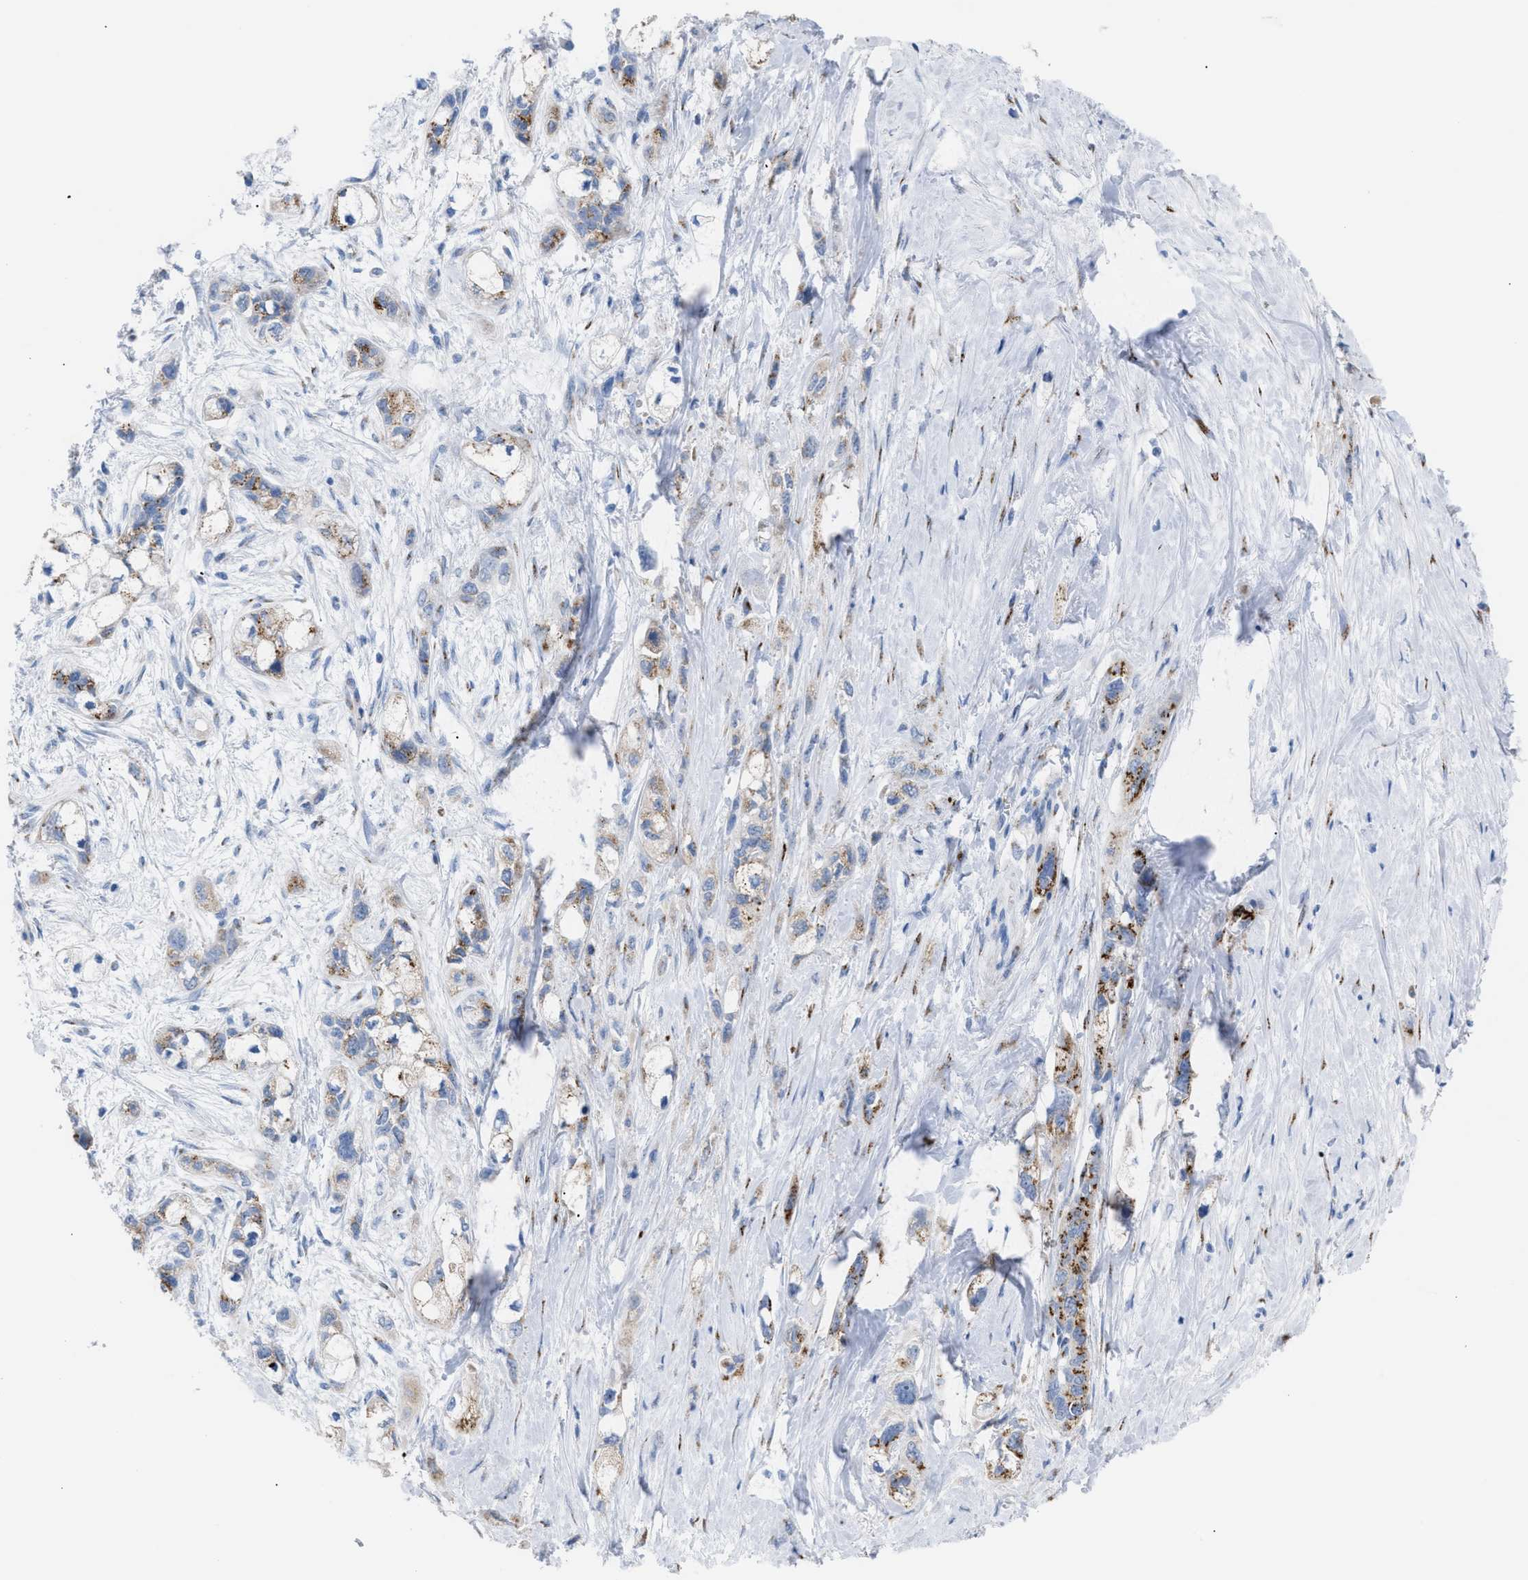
{"staining": {"intensity": "moderate", "quantity": ">75%", "location": "cytoplasmic/membranous"}, "tissue": "pancreatic cancer", "cell_type": "Tumor cells", "image_type": "cancer", "snomed": [{"axis": "morphology", "description": "Adenocarcinoma, NOS"}, {"axis": "topography", "description": "Pancreas"}], "caption": "Immunohistochemical staining of human pancreatic cancer (adenocarcinoma) displays medium levels of moderate cytoplasmic/membranous protein staining in about >75% of tumor cells. (Stains: DAB in brown, nuclei in blue, Microscopy: brightfield microscopy at high magnification).", "gene": "TMEM17", "patient": {"sex": "male", "age": 74}}